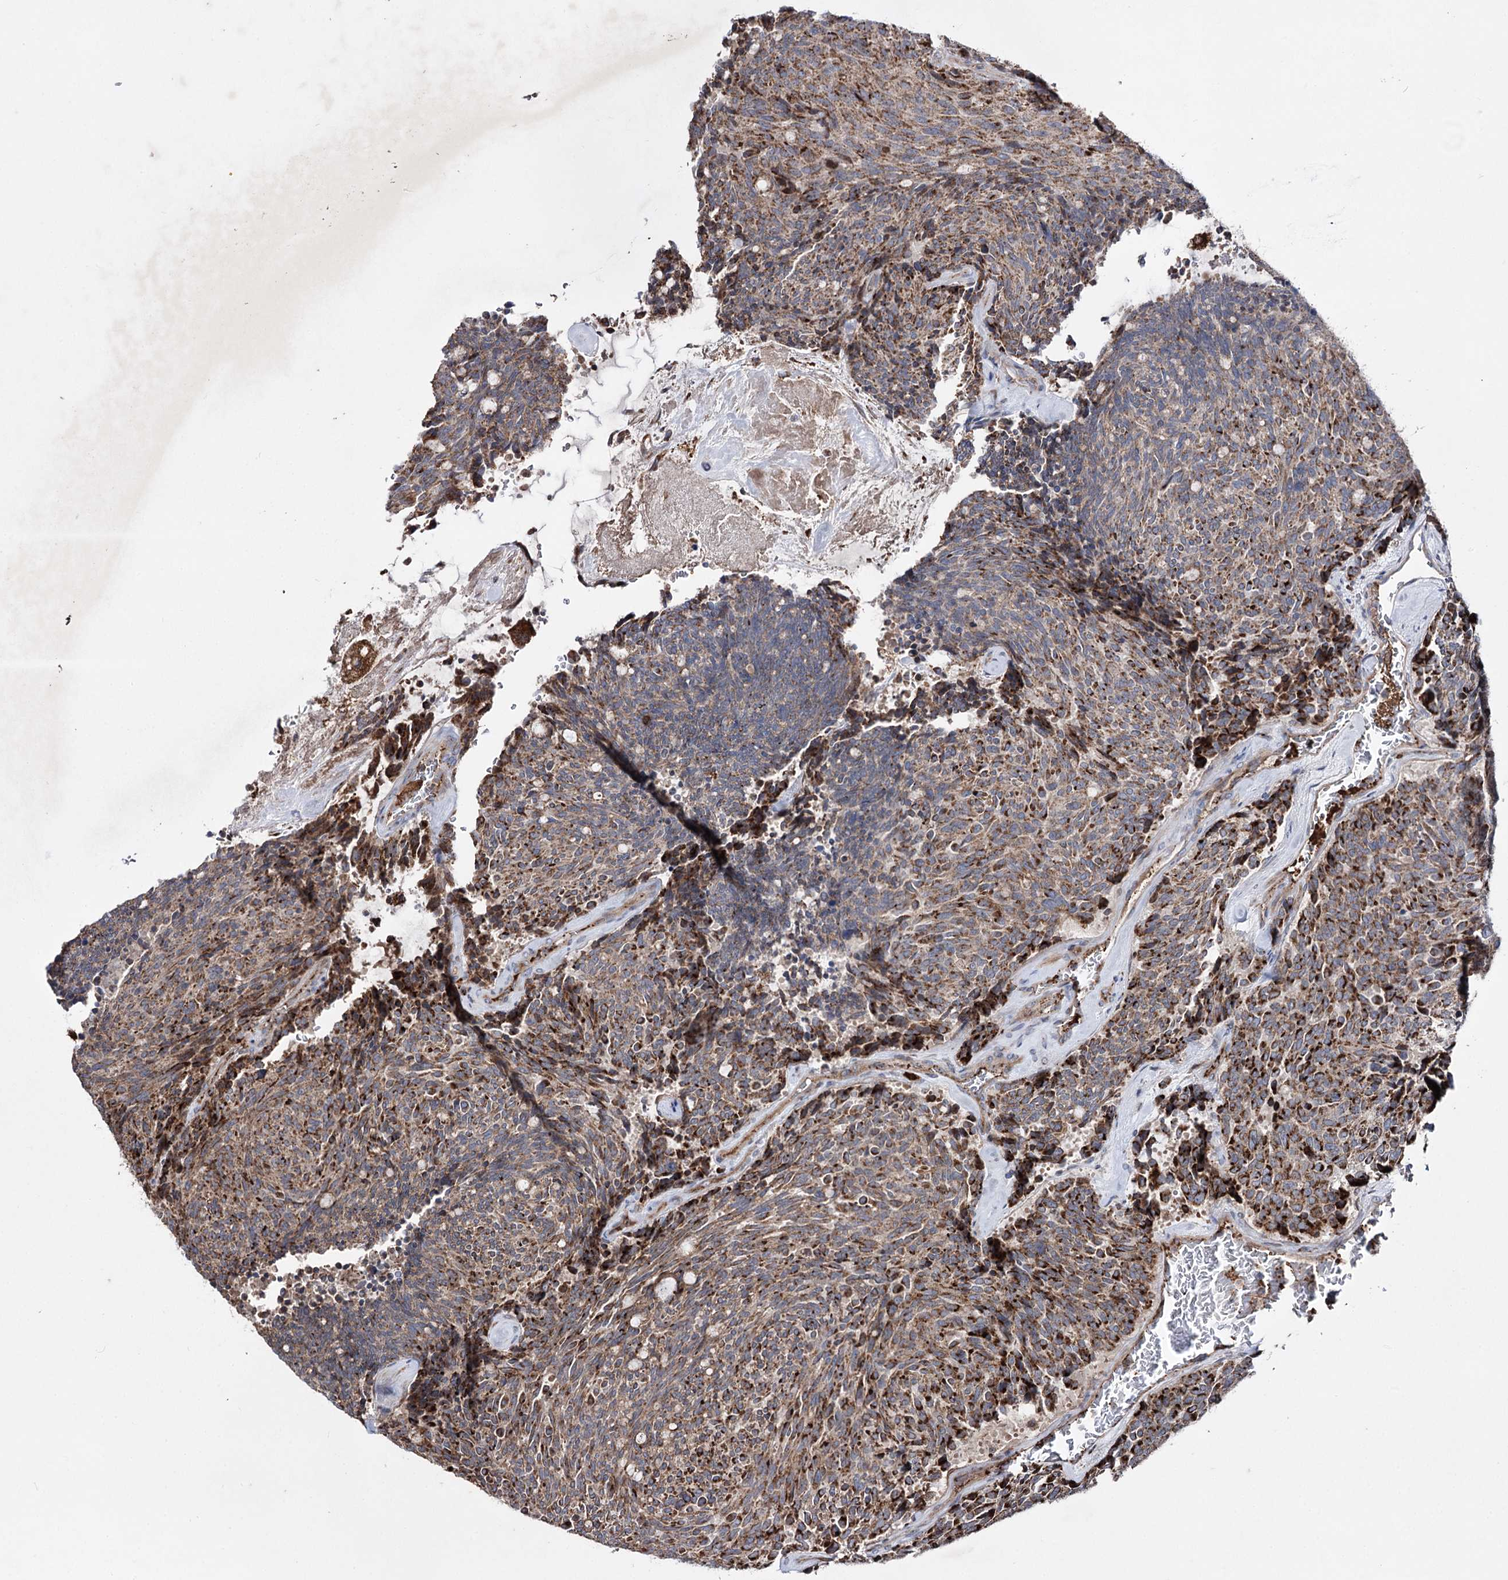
{"staining": {"intensity": "strong", "quantity": "25%-75%", "location": "cytoplasmic/membranous"}, "tissue": "carcinoid", "cell_type": "Tumor cells", "image_type": "cancer", "snomed": [{"axis": "morphology", "description": "Carcinoid, malignant, NOS"}, {"axis": "topography", "description": "Pancreas"}], "caption": "Immunohistochemical staining of carcinoid (malignant) displays high levels of strong cytoplasmic/membranous expression in approximately 25%-75% of tumor cells.", "gene": "ARHGAP20", "patient": {"sex": "female", "age": 54}}